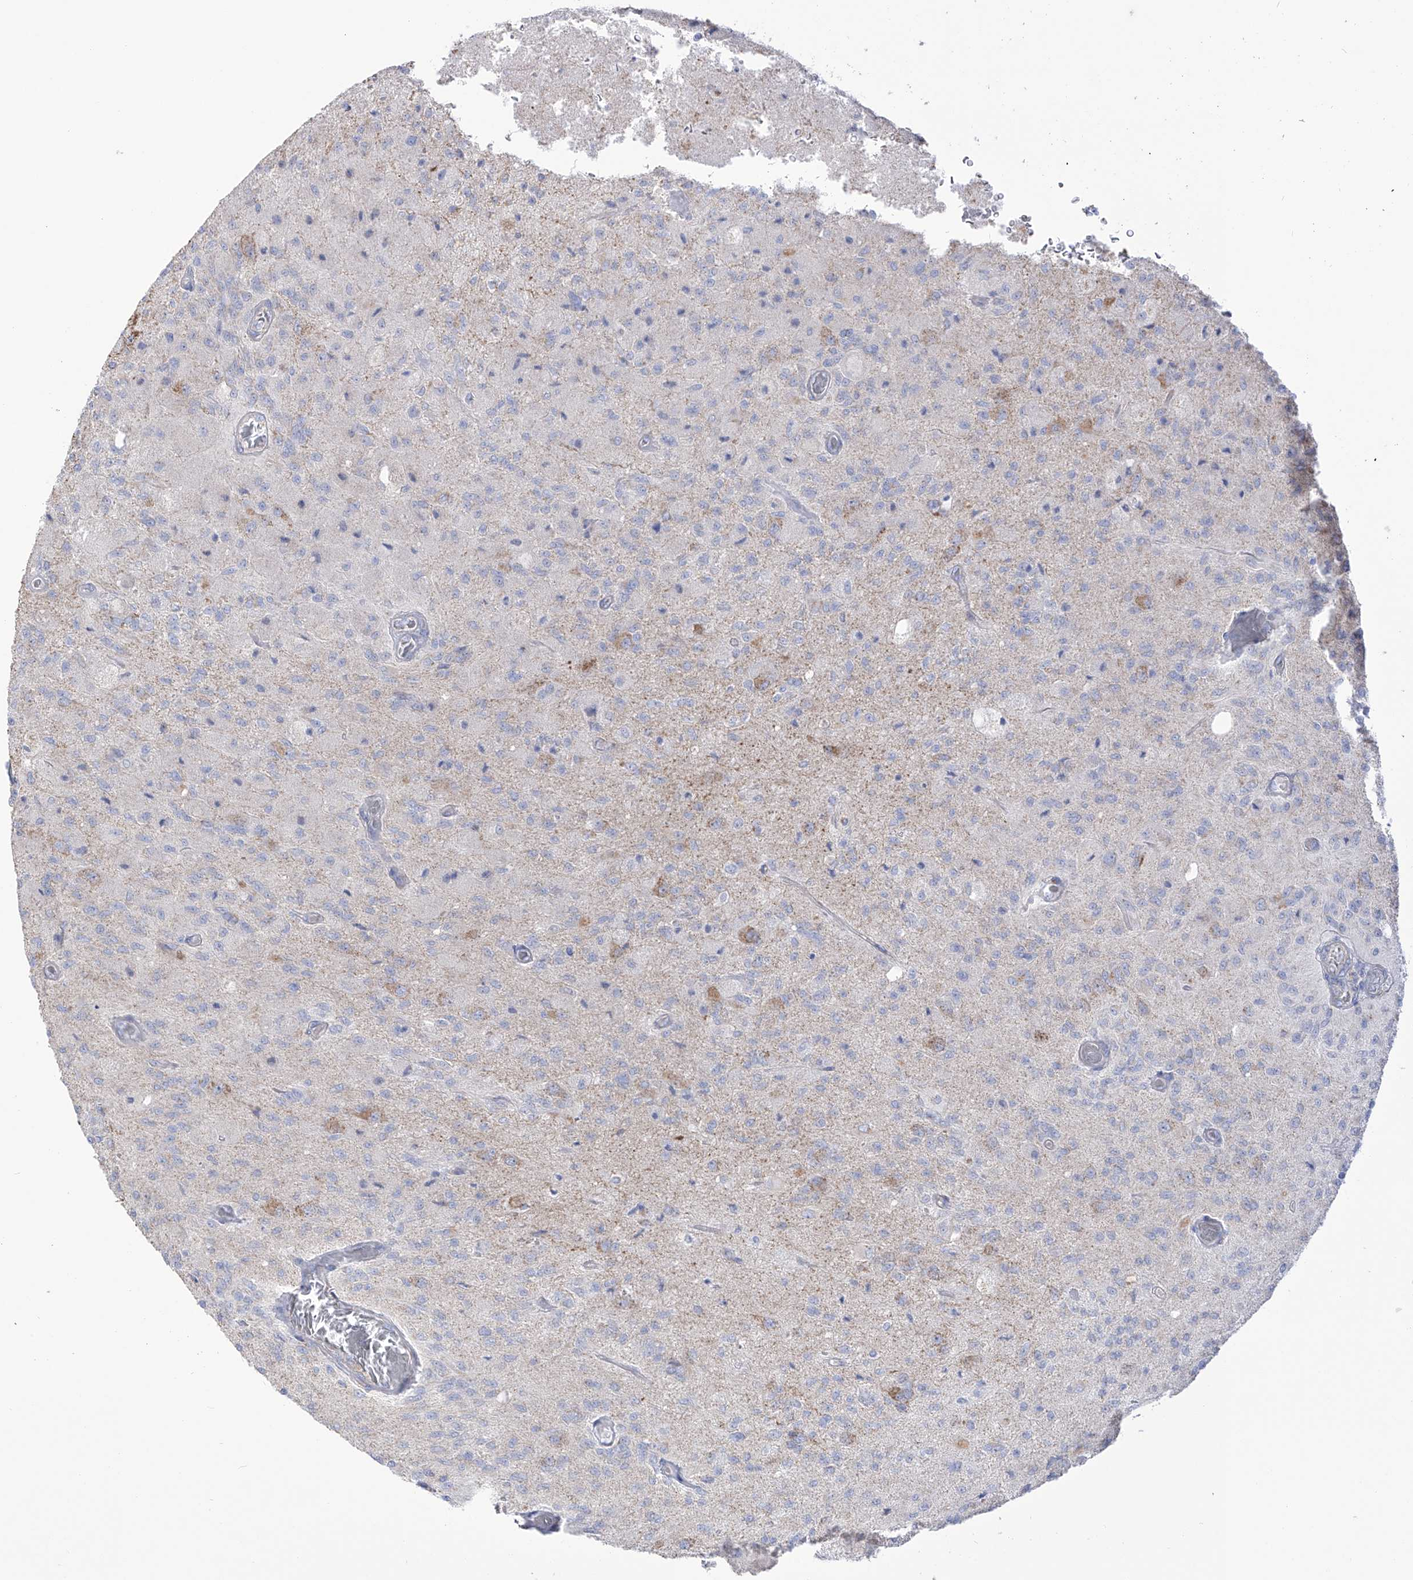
{"staining": {"intensity": "negative", "quantity": "none", "location": "none"}, "tissue": "glioma", "cell_type": "Tumor cells", "image_type": "cancer", "snomed": [{"axis": "morphology", "description": "Normal tissue, NOS"}, {"axis": "morphology", "description": "Glioma, malignant, High grade"}, {"axis": "topography", "description": "Cerebral cortex"}], "caption": "DAB immunohistochemical staining of human glioma displays no significant staining in tumor cells.", "gene": "RCHY1", "patient": {"sex": "male", "age": 77}}